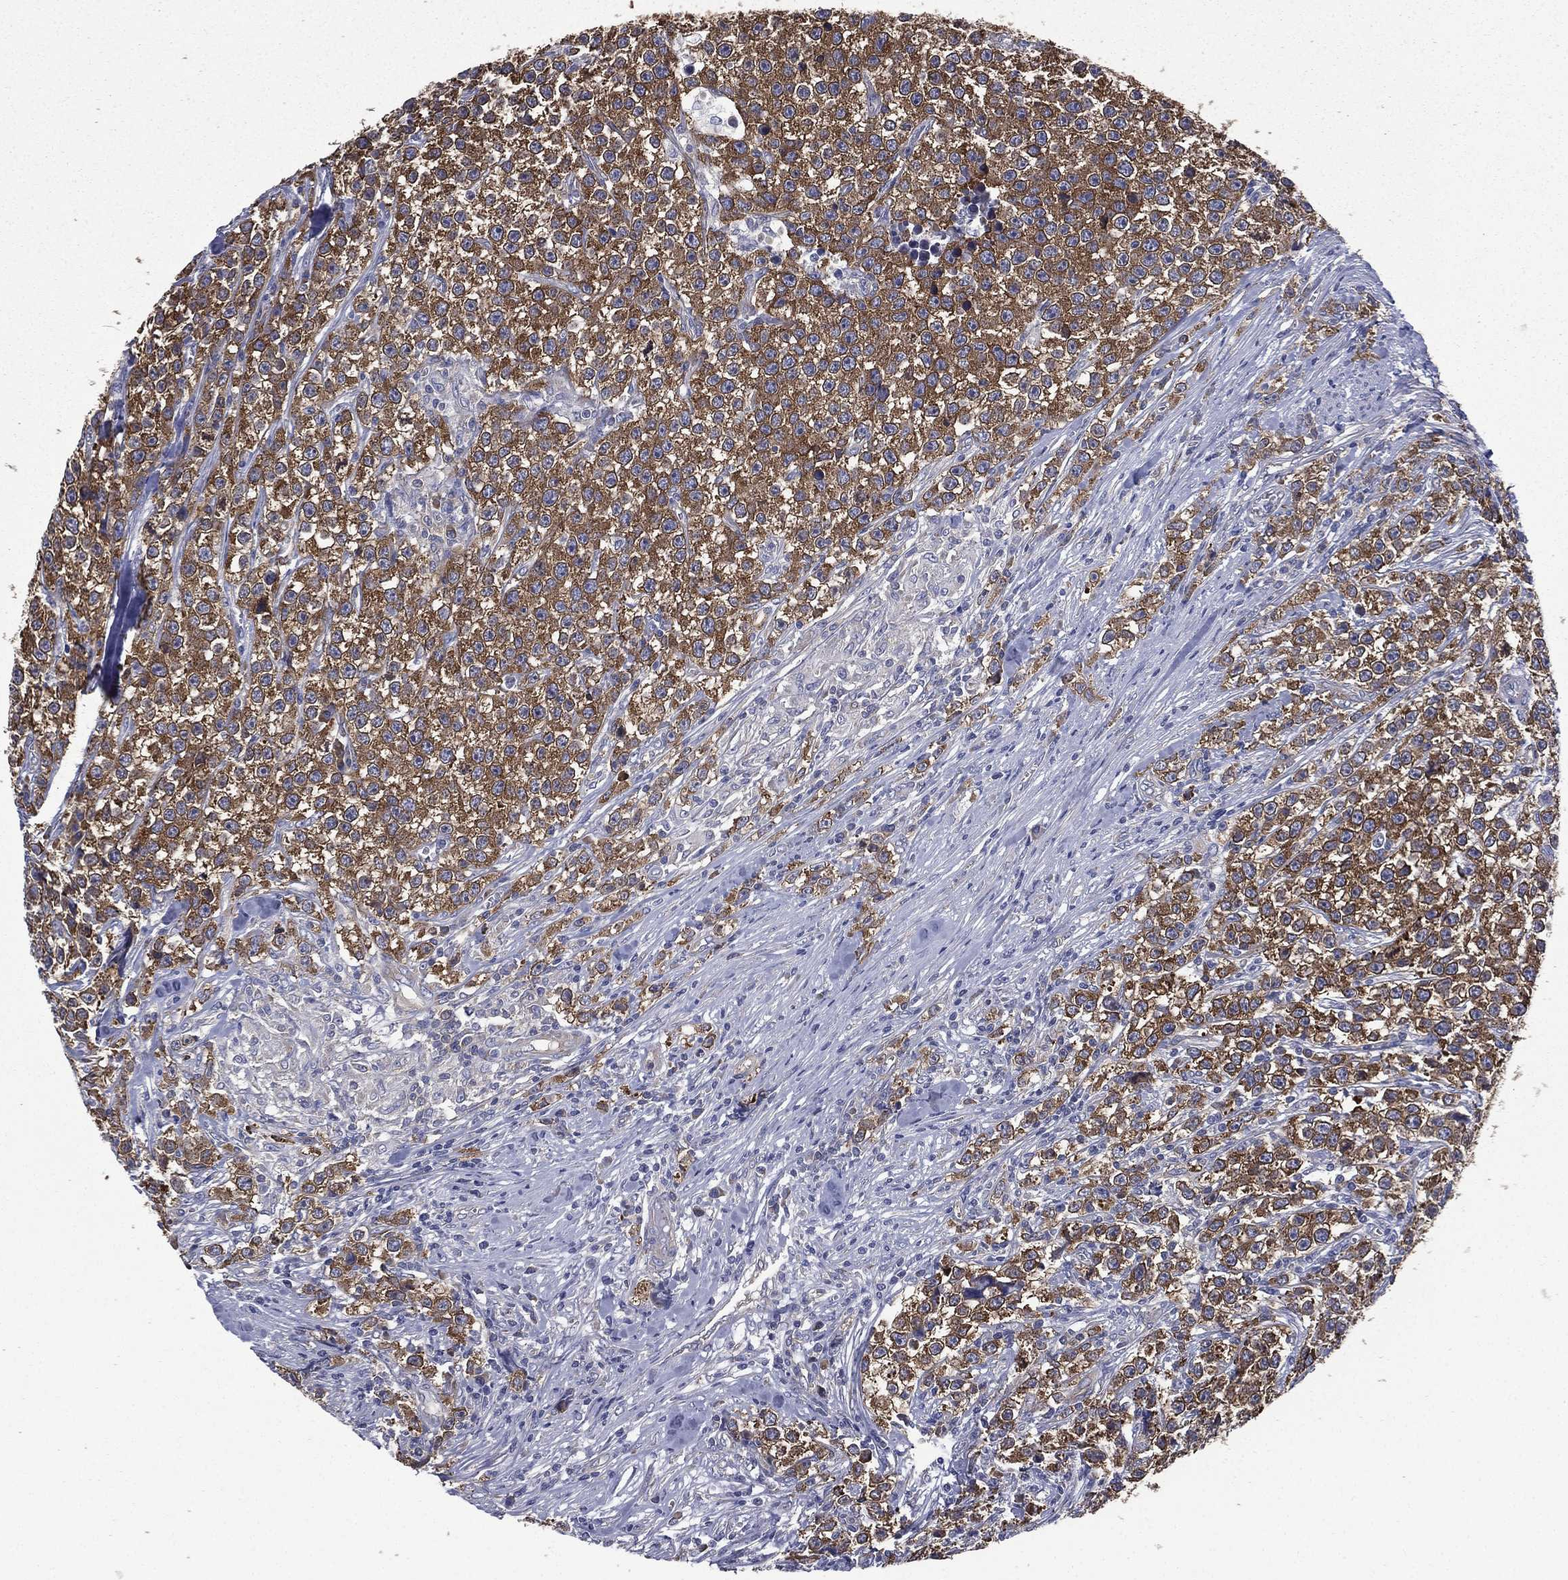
{"staining": {"intensity": "strong", "quantity": ">75%", "location": "cytoplasmic/membranous"}, "tissue": "testis cancer", "cell_type": "Tumor cells", "image_type": "cancer", "snomed": [{"axis": "morphology", "description": "Seminoma, NOS"}, {"axis": "topography", "description": "Testis"}], "caption": "There is high levels of strong cytoplasmic/membranous expression in tumor cells of testis cancer, as demonstrated by immunohistochemical staining (brown color).", "gene": "FARSA", "patient": {"sex": "male", "age": 59}}